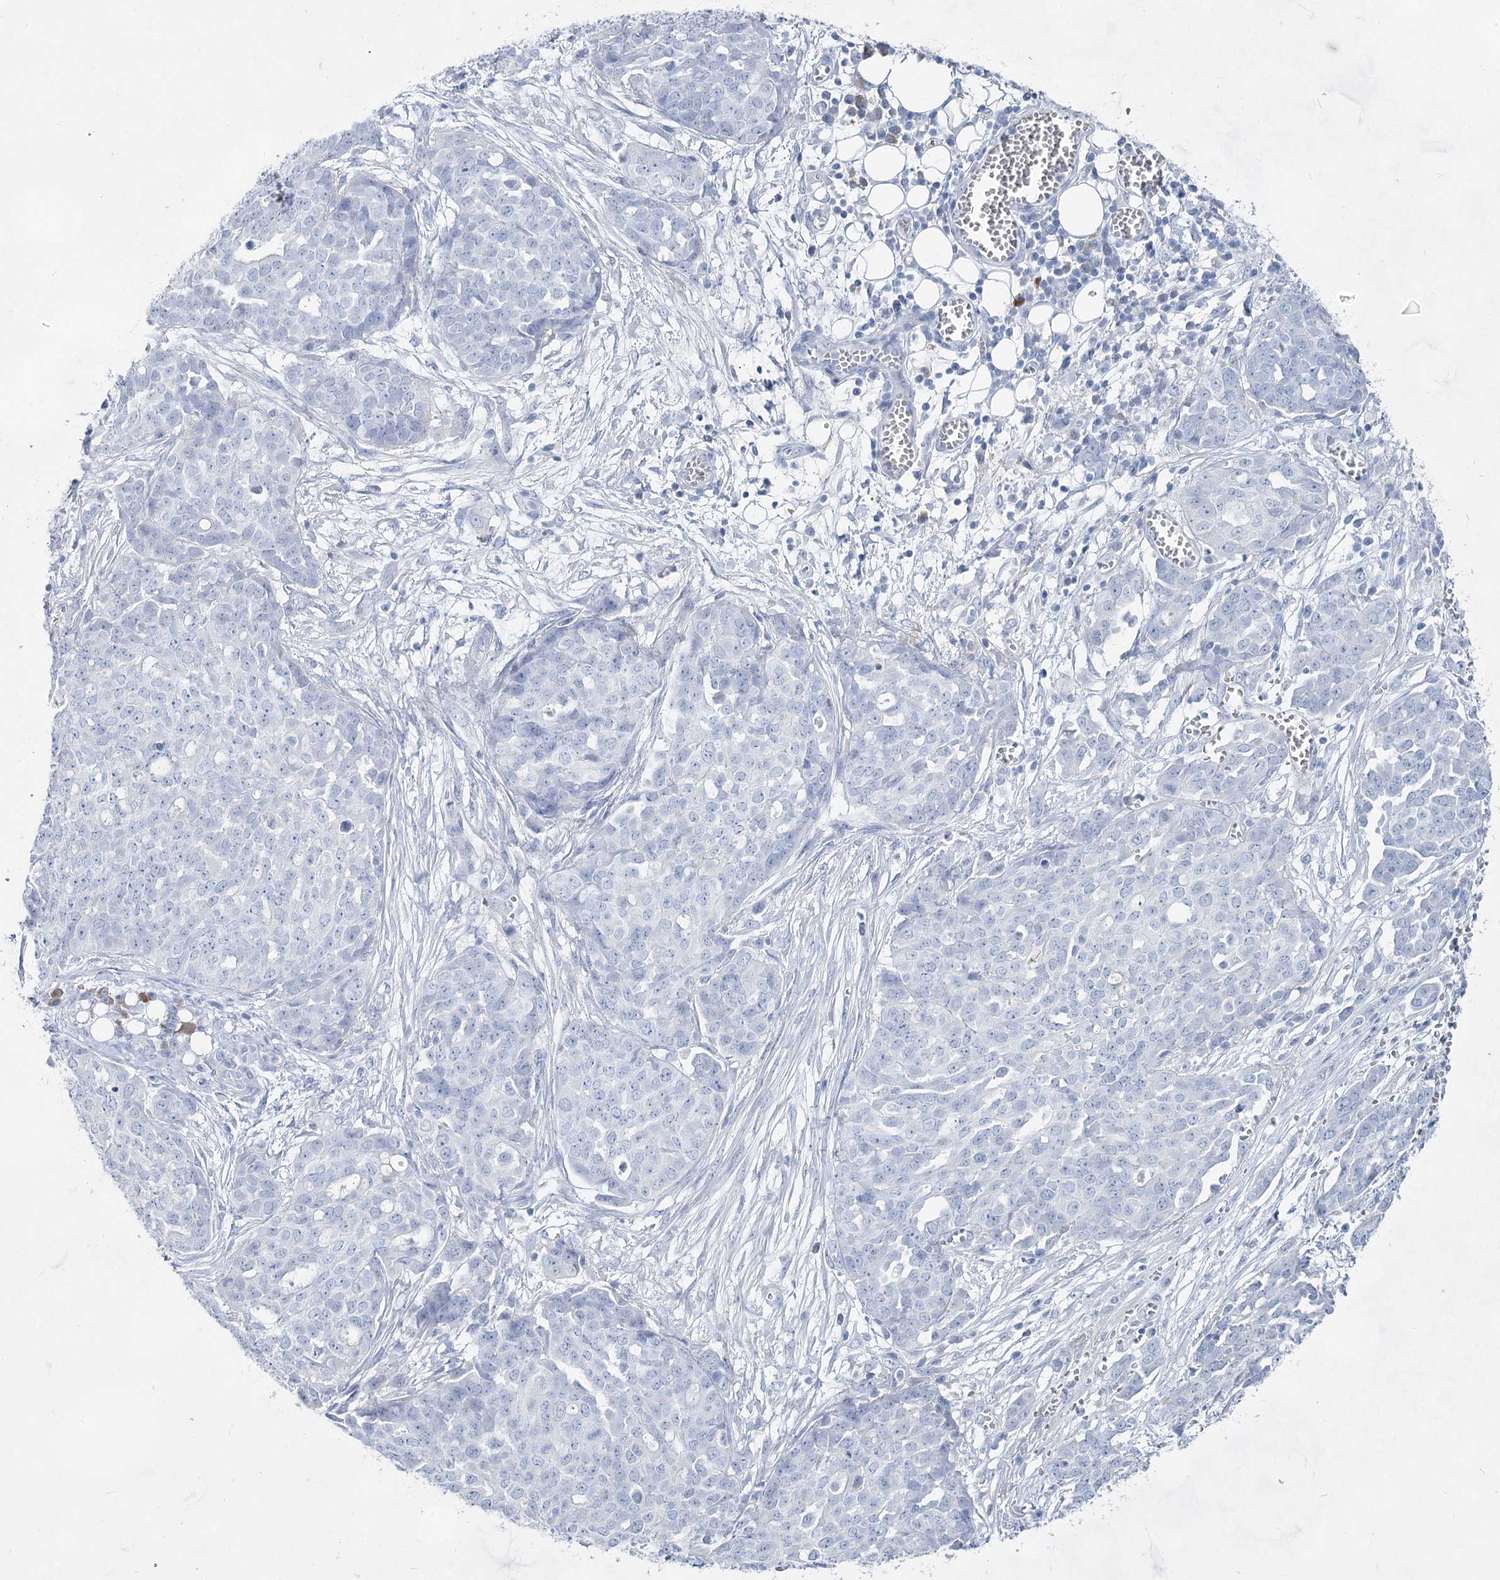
{"staining": {"intensity": "negative", "quantity": "none", "location": "none"}, "tissue": "ovarian cancer", "cell_type": "Tumor cells", "image_type": "cancer", "snomed": [{"axis": "morphology", "description": "Cystadenocarcinoma, serous, NOS"}, {"axis": "topography", "description": "Soft tissue"}, {"axis": "topography", "description": "Ovary"}], "caption": "Immunohistochemistry (IHC) image of neoplastic tissue: serous cystadenocarcinoma (ovarian) stained with DAB demonstrates no significant protein staining in tumor cells.", "gene": "ACRV1", "patient": {"sex": "female", "age": 57}}